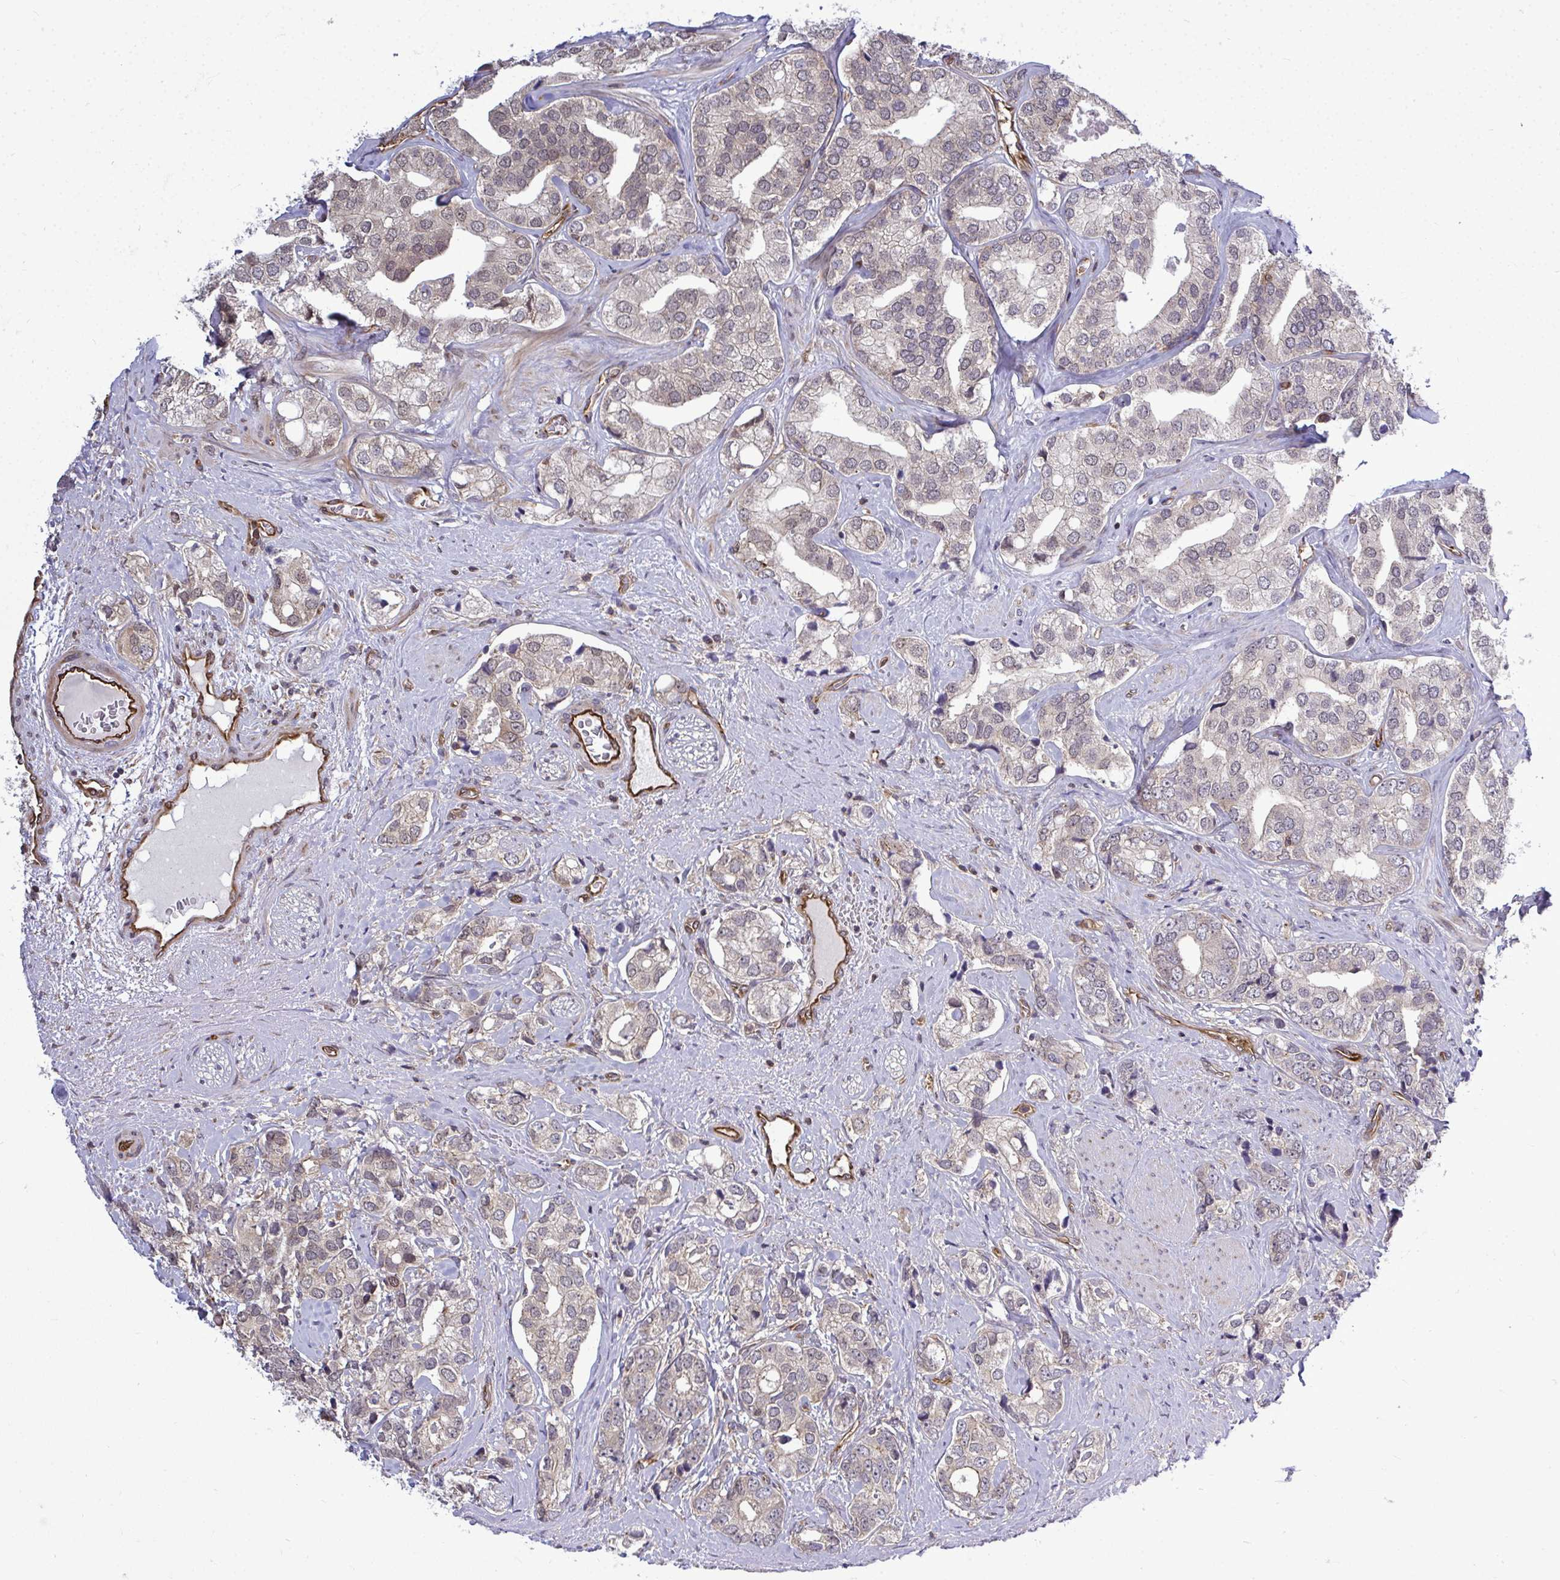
{"staining": {"intensity": "weak", "quantity": "<25%", "location": "cytoplasmic/membranous"}, "tissue": "prostate cancer", "cell_type": "Tumor cells", "image_type": "cancer", "snomed": [{"axis": "morphology", "description": "Adenocarcinoma, High grade"}, {"axis": "topography", "description": "Prostate"}], "caption": "High magnification brightfield microscopy of prostate high-grade adenocarcinoma stained with DAB (3,3'-diaminobenzidine) (brown) and counterstained with hematoxylin (blue): tumor cells show no significant expression.", "gene": "FUT10", "patient": {"sex": "male", "age": 58}}